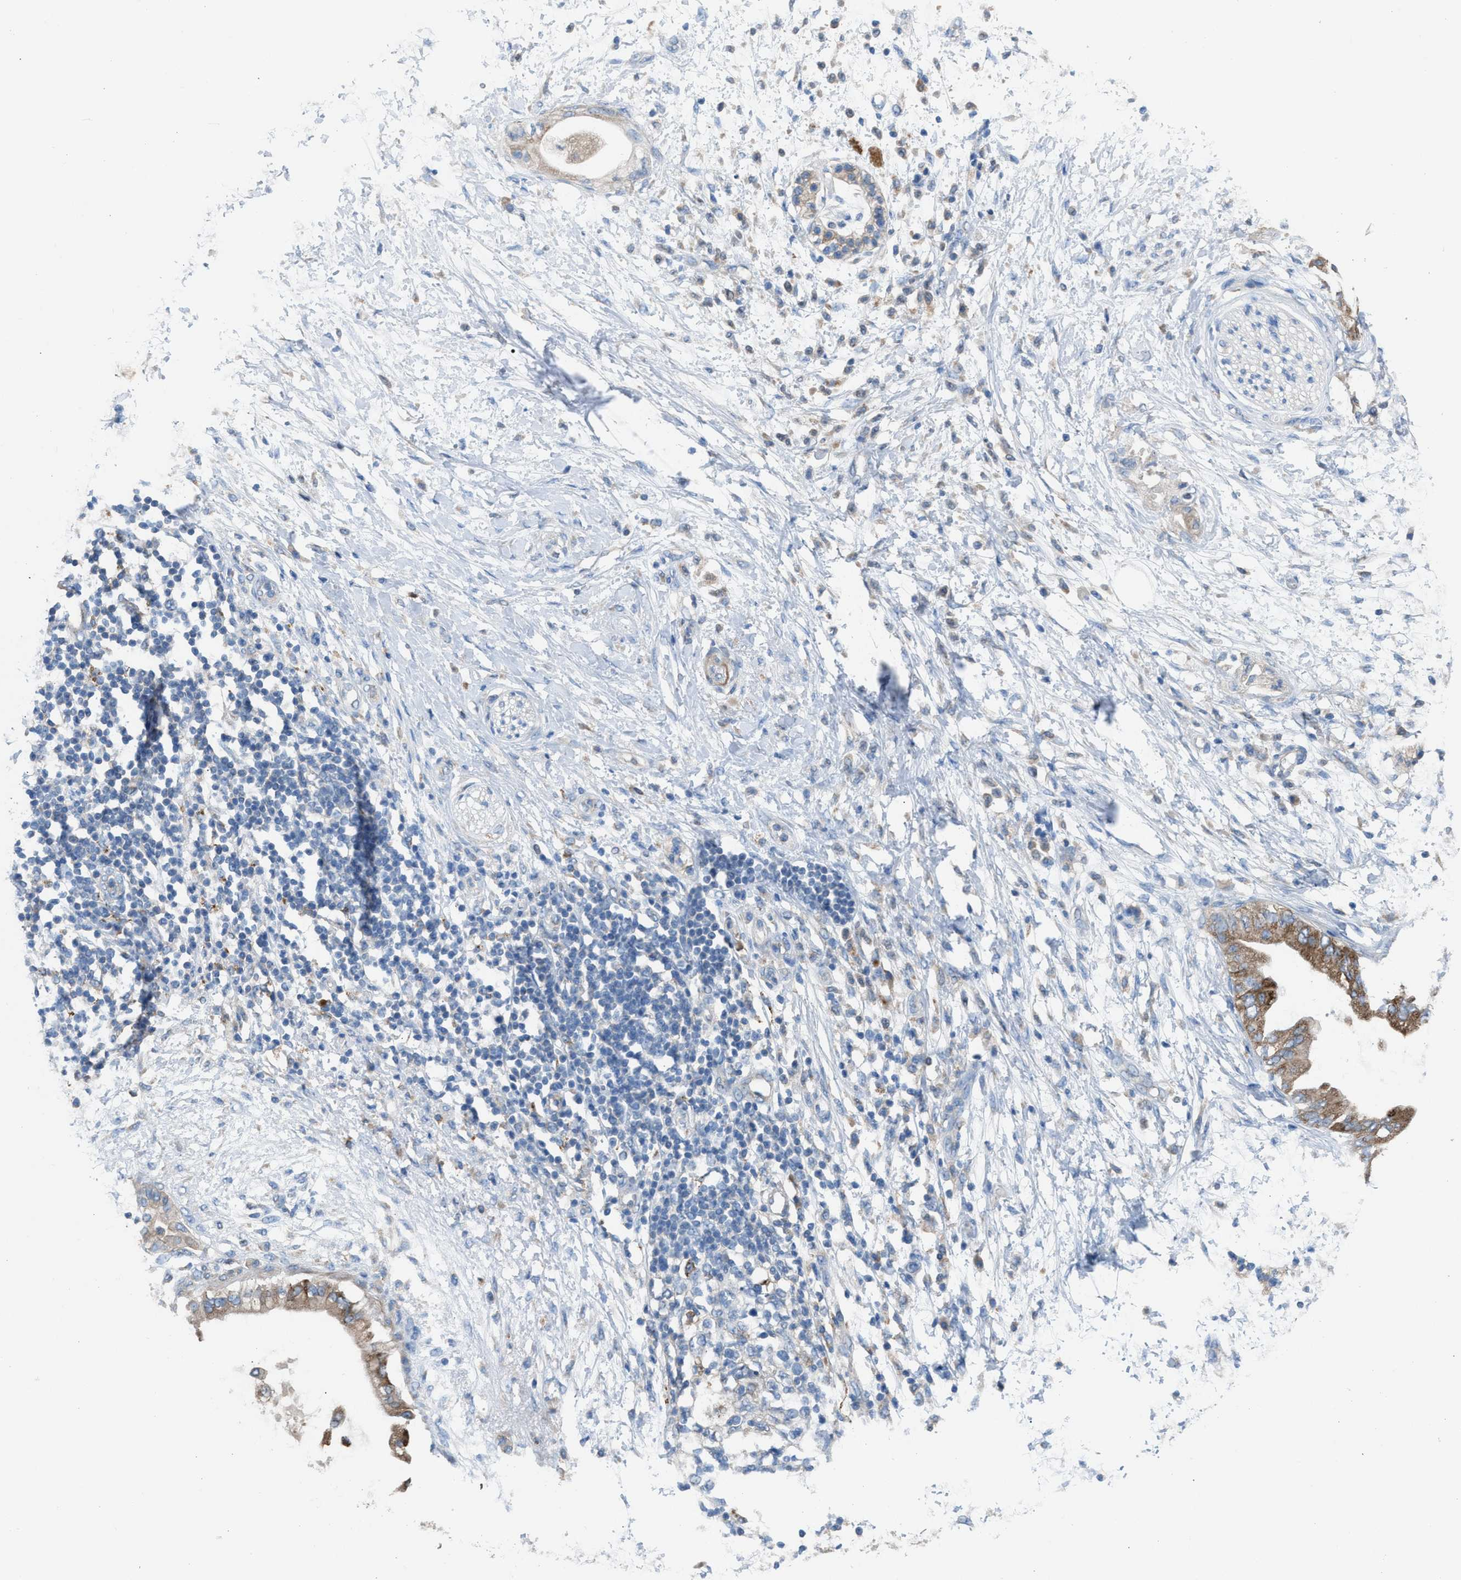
{"staining": {"intensity": "negative", "quantity": "none", "location": "none"}, "tissue": "adipose tissue", "cell_type": "Adipocytes", "image_type": "normal", "snomed": [{"axis": "morphology", "description": "Normal tissue, NOS"}, {"axis": "morphology", "description": "Adenocarcinoma, NOS"}, {"axis": "topography", "description": "Duodenum"}, {"axis": "topography", "description": "Peripheral nerve tissue"}], "caption": "A photomicrograph of adipose tissue stained for a protein reveals no brown staining in adipocytes. (Immunohistochemistry (ihc), brightfield microscopy, high magnification).", "gene": "AOAH", "patient": {"sex": "female", "age": 60}}